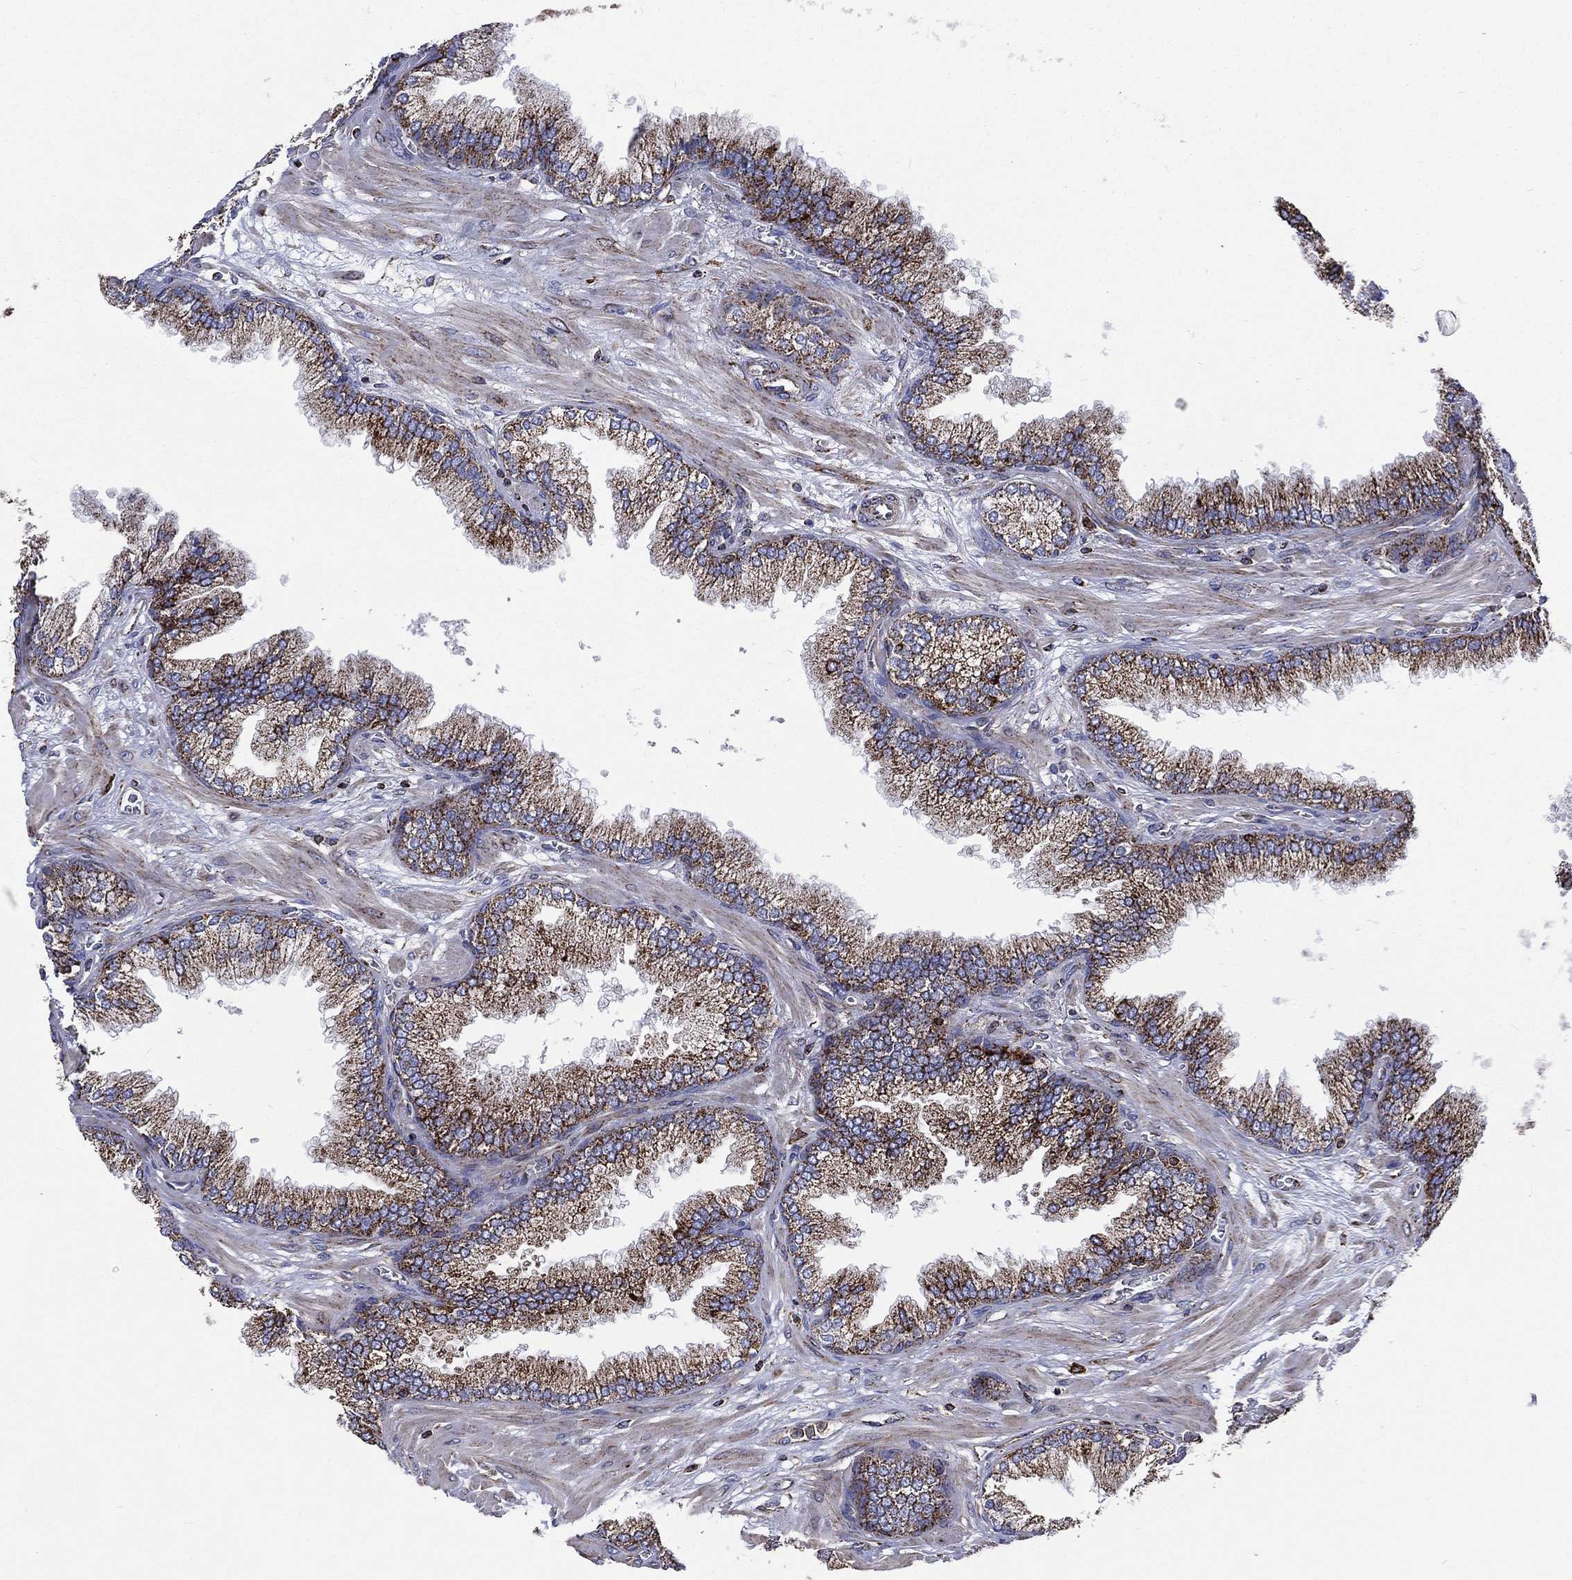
{"staining": {"intensity": "strong", "quantity": ">75%", "location": "cytoplasmic/membranous"}, "tissue": "prostate cancer", "cell_type": "Tumor cells", "image_type": "cancer", "snomed": [{"axis": "morphology", "description": "Adenocarcinoma, Low grade"}, {"axis": "topography", "description": "Prostate"}], "caption": "The image shows staining of prostate cancer, revealing strong cytoplasmic/membranous protein expression (brown color) within tumor cells. (IHC, brightfield microscopy, high magnification).", "gene": "ANKRD37", "patient": {"sex": "male", "age": 69}}